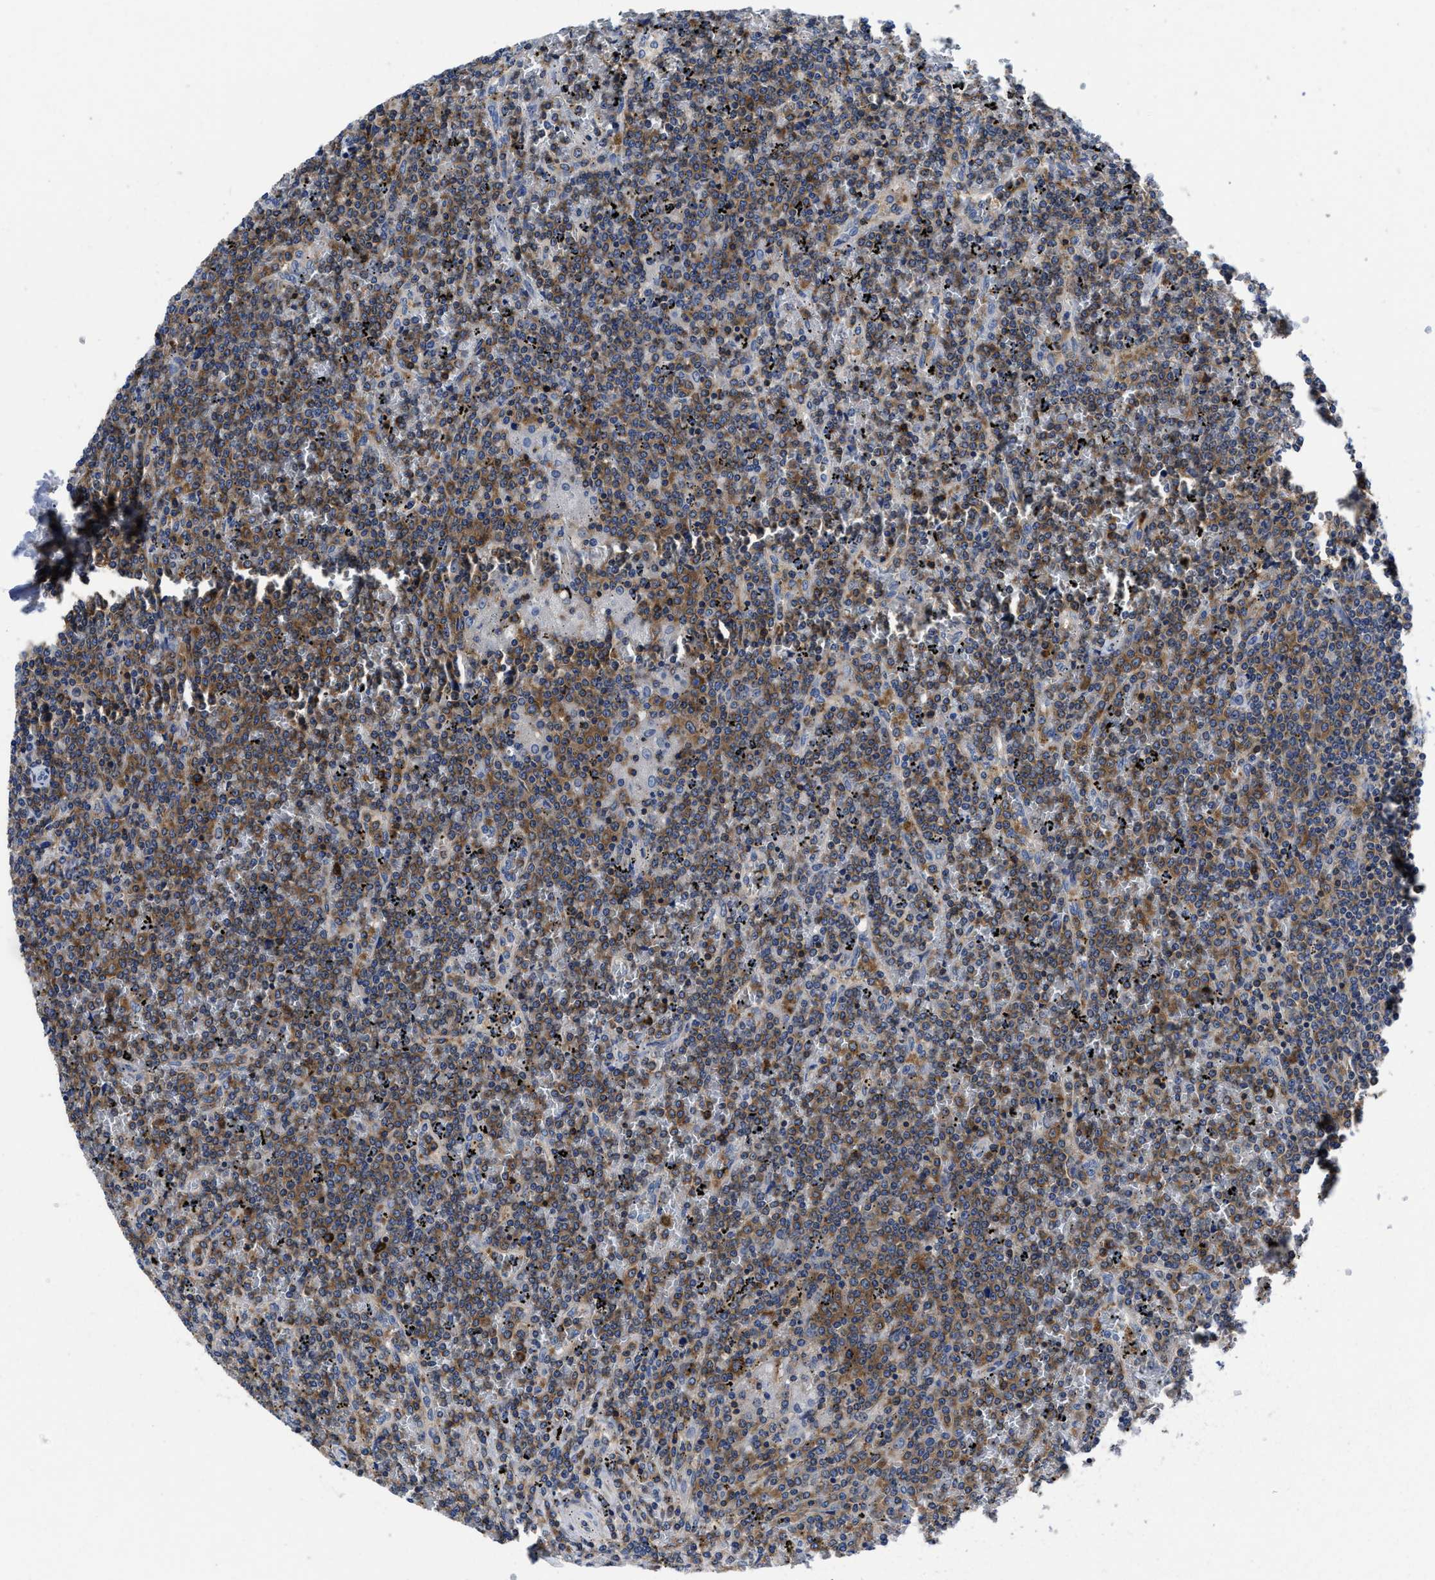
{"staining": {"intensity": "strong", "quantity": ">75%", "location": "cytoplasmic/membranous"}, "tissue": "lymphoma", "cell_type": "Tumor cells", "image_type": "cancer", "snomed": [{"axis": "morphology", "description": "Malignant lymphoma, non-Hodgkin's type, Low grade"}, {"axis": "topography", "description": "Spleen"}], "caption": "This is a micrograph of immunohistochemistry (IHC) staining of malignant lymphoma, non-Hodgkin's type (low-grade), which shows strong staining in the cytoplasmic/membranous of tumor cells.", "gene": "YARS1", "patient": {"sex": "female", "age": 19}}